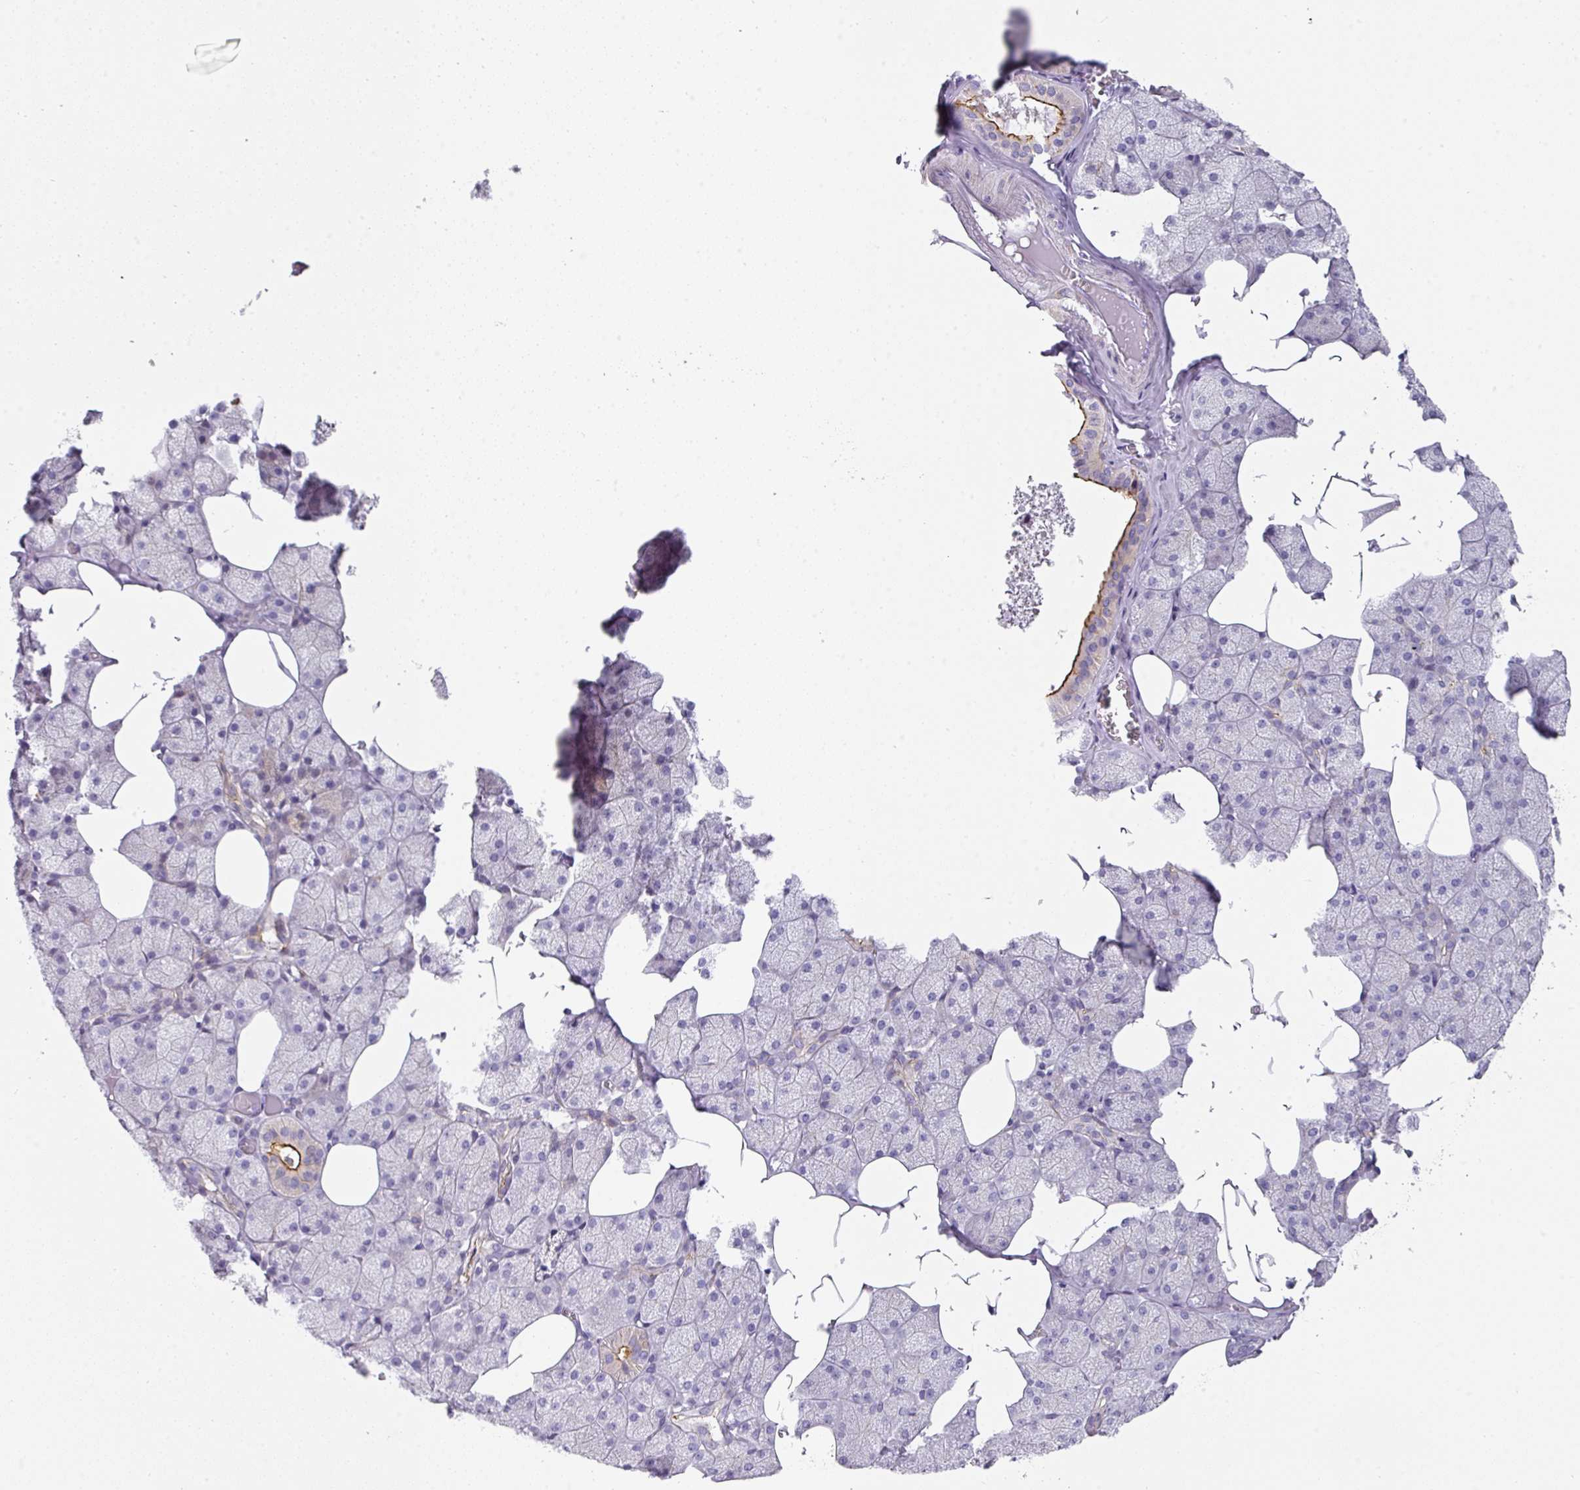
{"staining": {"intensity": "strong", "quantity": "<25%", "location": "cytoplasmic/membranous"}, "tissue": "salivary gland", "cell_type": "Glandular cells", "image_type": "normal", "snomed": [{"axis": "morphology", "description": "Normal tissue, NOS"}, {"axis": "topography", "description": "Salivary gland"}, {"axis": "topography", "description": "Peripheral nerve tissue"}], "caption": "Brown immunohistochemical staining in benign salivary gland demonstrates strong cytoplasmic/membranous staining in approximately <25% of glandular cells. Using DAB (3,3'-diaminobenzidine) (brown) and hematoxylin (blue) stains, captured at high magnification using brightfield microscopy.", "gene": "ANKRD29", "patient": {"sex": "male", "age": 38}}